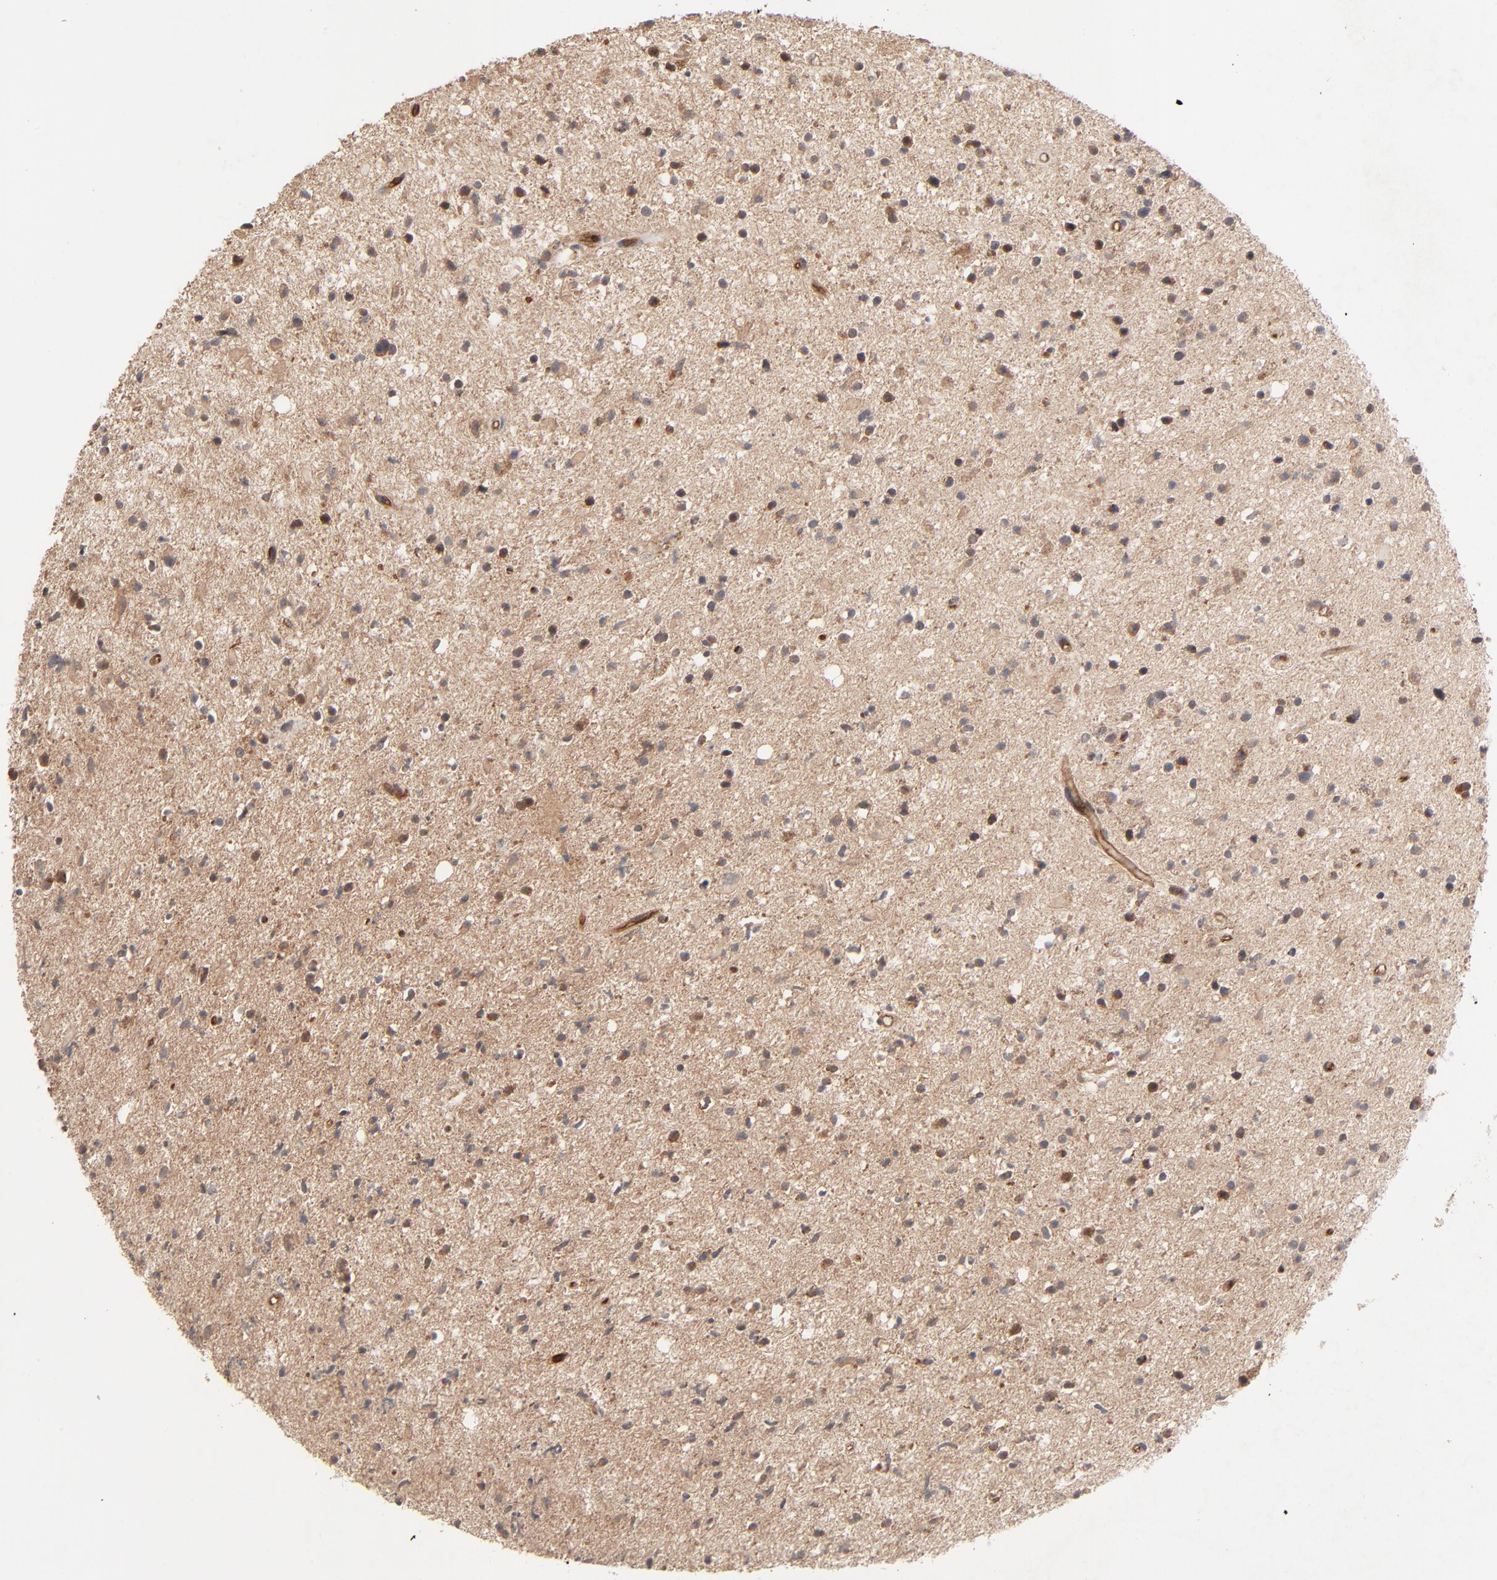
{"staining": {"intensity": "strong", "quantity": ">75%", "location": "cytoplasmic/membranous,nuclear"}, "tissue": "glioma", "cell_type": "Tumor cells", "image_type": "cancer", "snomed": [{"axis": "morphology", "description": "Glioma, malignant, High grade"}, {"axis": "topography", "description": "Brain"}], "caption": "An image of glioma stained for a protein demonstrates strong cytoplasmic/membranous and nuclear brown staining in tumor cells.", "gene": "ABLIM3", "patient": {"sex": "male", "age": 33}}